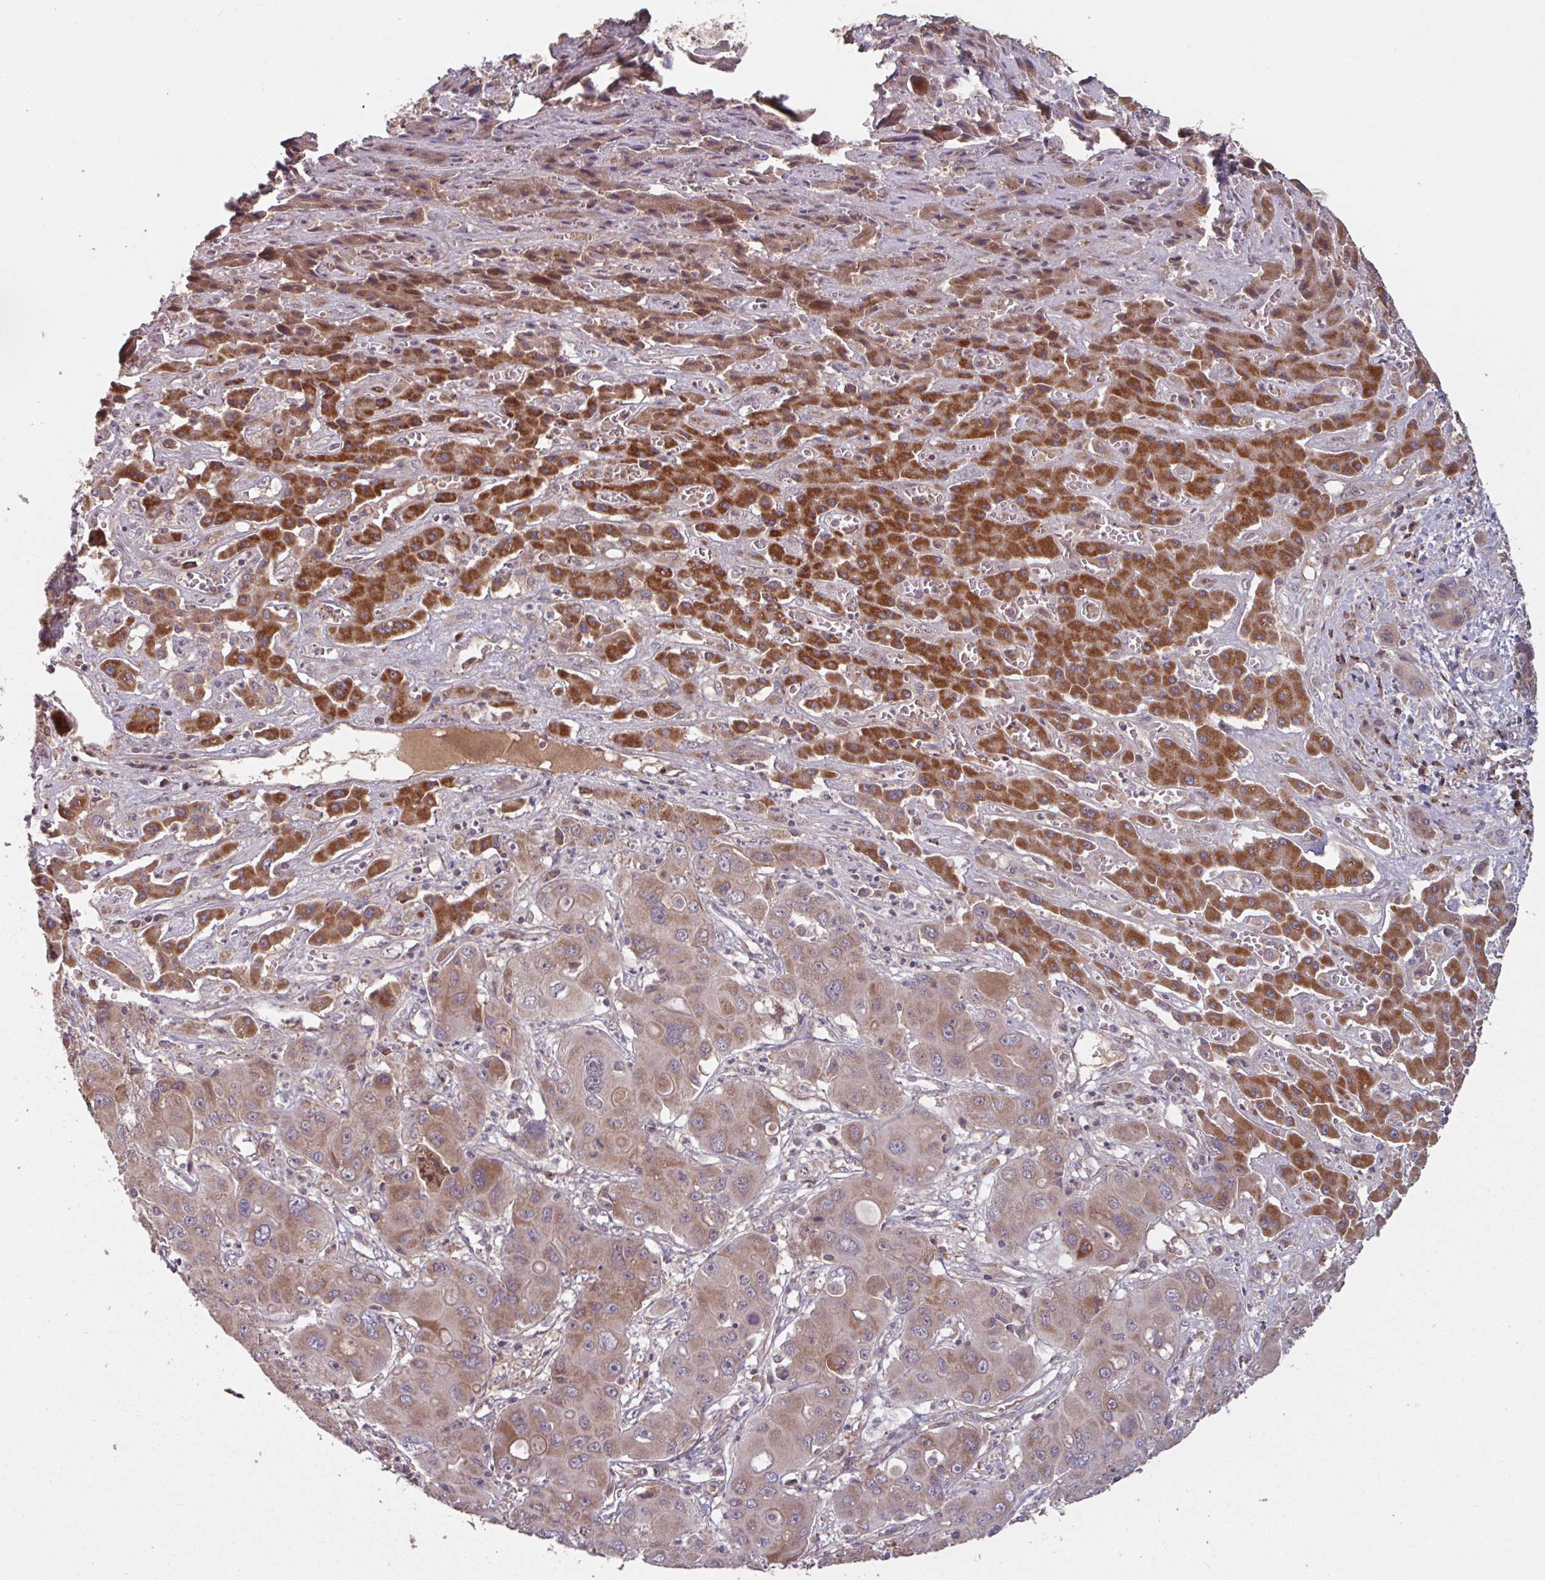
{"staining": {"intensity": "moderate", "quantity": ">75%", "location": "cytoplasmic/membranous"}, "tissue": "liver cancer", "cell_type": "Tumor cells", "image_type": "cancer", "snomed": [{"axis": "morphology", "description": "Cholangiocarcinoma"}, {"axis": "topography", "description": "Liver"}], "caption": "Immunohistochemistry micrograph of neoplastic tissue: liver cancer (cholangiocarcinoma) stained using immunohistochemistry (IHC) demonstrates medium levels of moderate protein expression localized specifically in the cytoplasmic/membranous of tumor cells, appearing as a cytoplasmic/membranous brown color.", "gene": "TMEM88", "patient": {"sex": "male", "age": 67}}